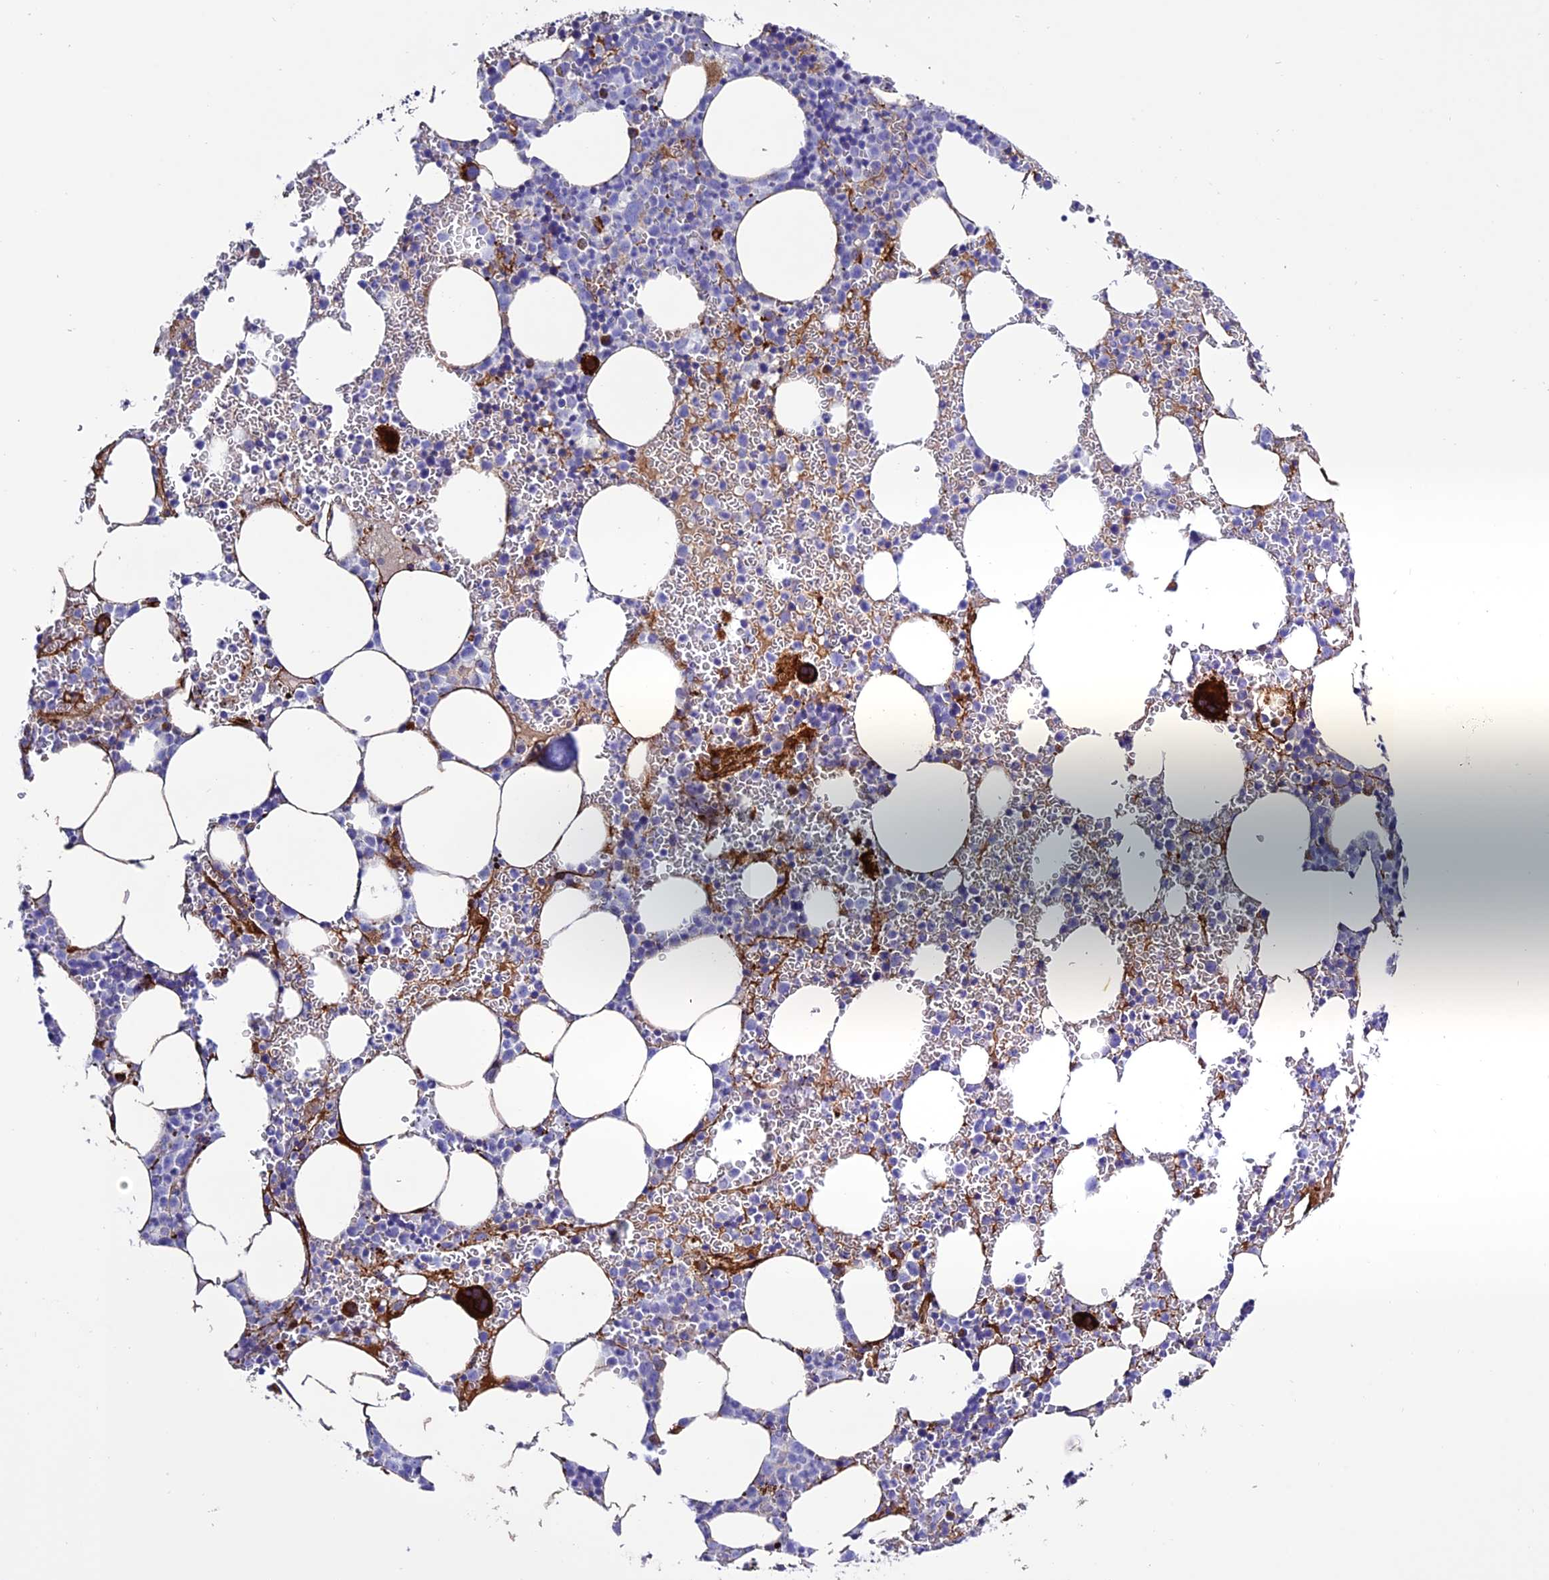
{"staining": {"intensity": "strong", "quantity": "<25%", "location": "cytoplasmic/membranous"}, "tissue": "bone marrow", "cell_type": "Hematopoietic cells", "image_type": "normal", "snomed": [{"axis": "morphology", "description": "Normal tissue, NOS"}, {"axis": "topography", "description": "Bone marrow"}], "caption": "DAB (3,3'-diaminobenzidine) immunohistochemical staining of benign human bone marrow demonstrates strong cytoplasmic/membranous protein positivity in about <25% of hematopoietic cells.", "gene": "REX1BD", "patient": {"sex": "female", "age": 78}}